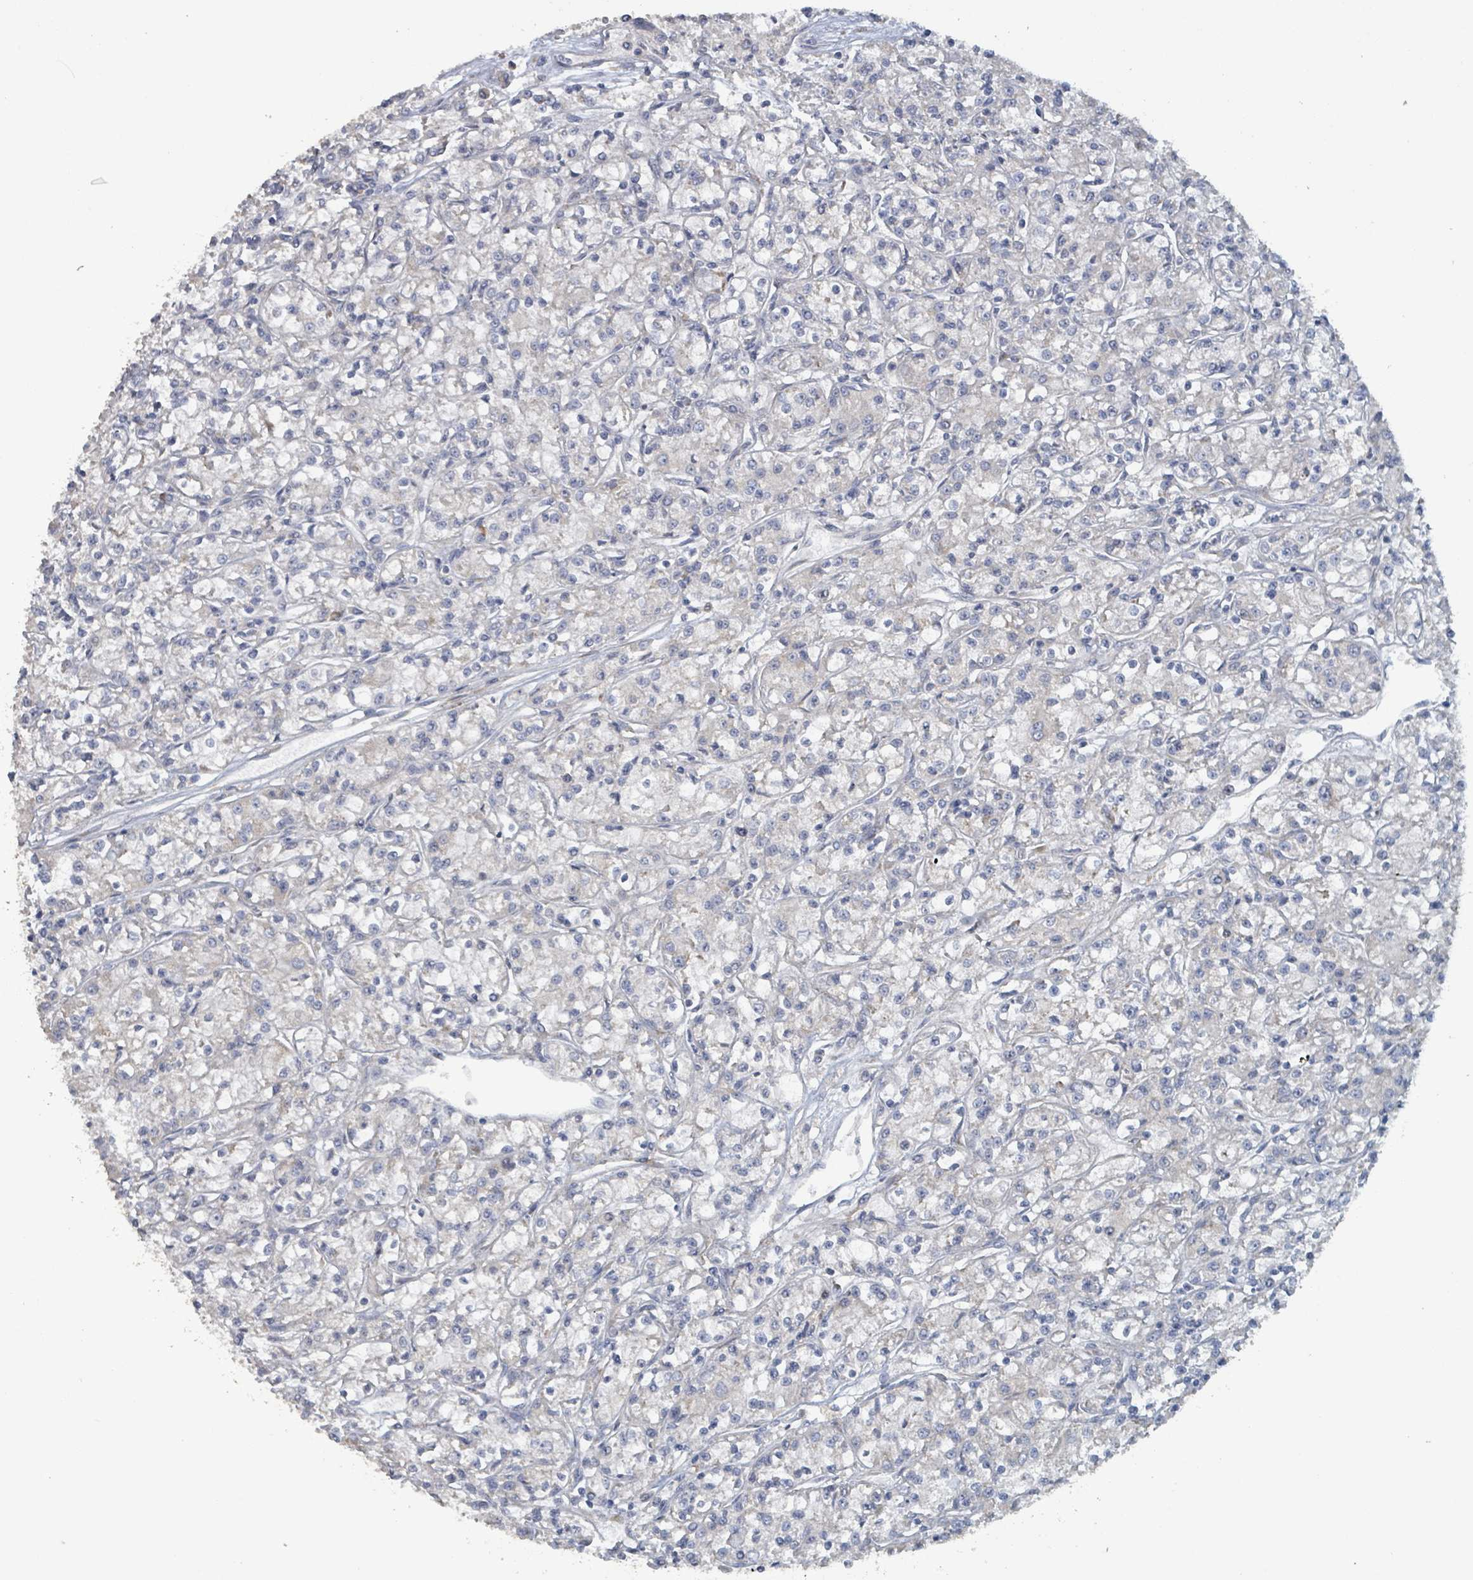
{"staining": {"intensity": "negative", "quantity": "none", "location": "none"}, "tissue": "renal cancer", "cell_type": "Tumor cells", "image_type": "cancer", "snomed": [{"axis": "morphology", "description": "Adenocarcinoma, NOS"}, {"axis": "topography", "description": "Kidney"}], "caption": "The immunohistochemistry (IHC) photomicrograph has no significant staining in tumor cells of renal cancer (adenocarcinoma) tissue.", "gene": "RPL32", "patient": {"sex": "female", "age": 59}}